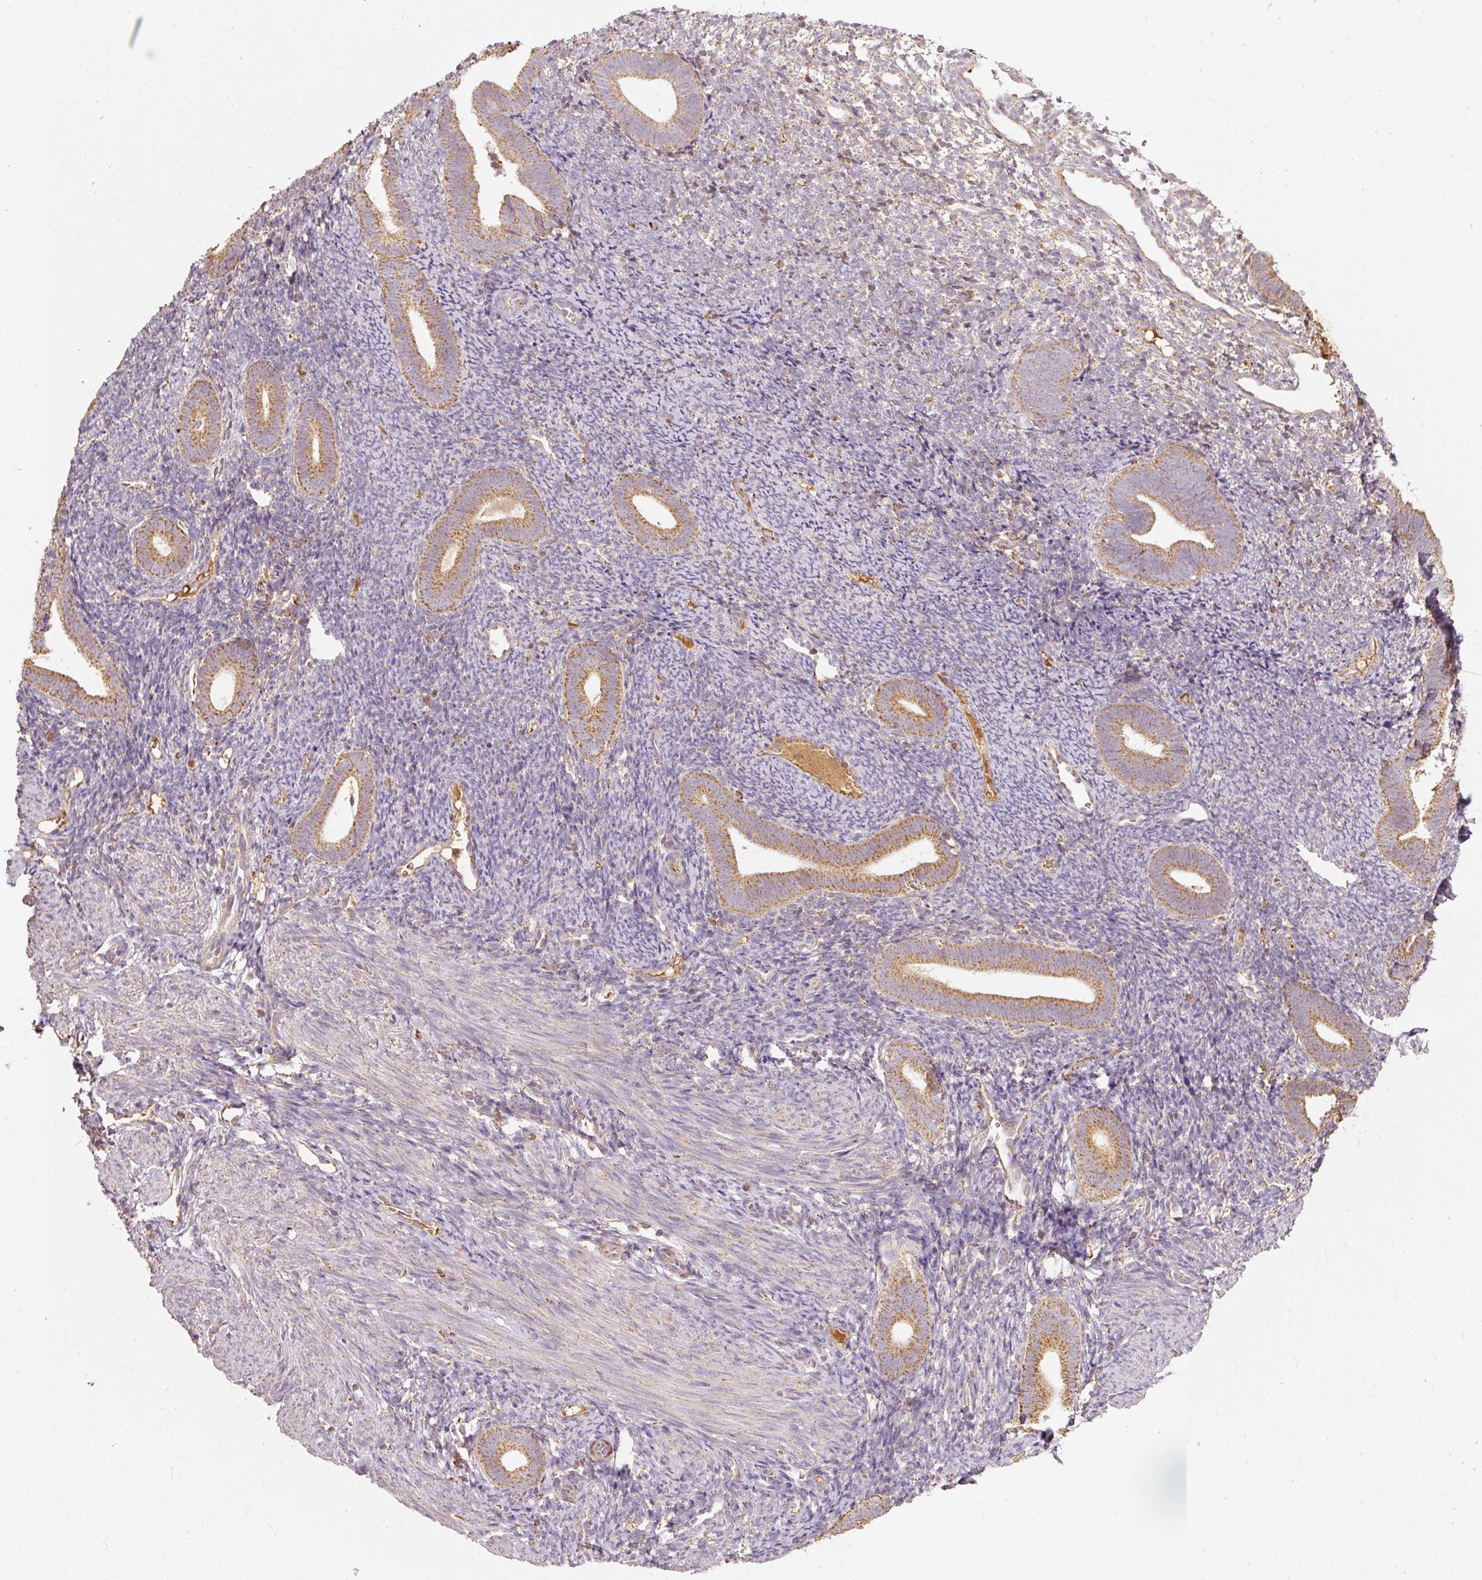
{"staining": {"intensity": "moderate", "quantity": "25%-75%", "location": "cytoplasmic/membranous"}, "tissue": "endometrium", "cell_type": "Cells in endometrial stroma", "image_type": "normal", "snomed": [{"axis": "morphology", "description": "Normal tissue, NOS"}, {"axis": "topography", "description": "Endometrium"}], "caption": "Brown immunohistochemical staining in unremarkable endometrium displays moderate cytoplasmic/membranous expression in about 25%-75% of cells in endometrial stroma. The protein is shown in brown color, while the nuclei are stained blue.", "gene": "PSENEN", "patient": {"sex": "female", "age": 39}}